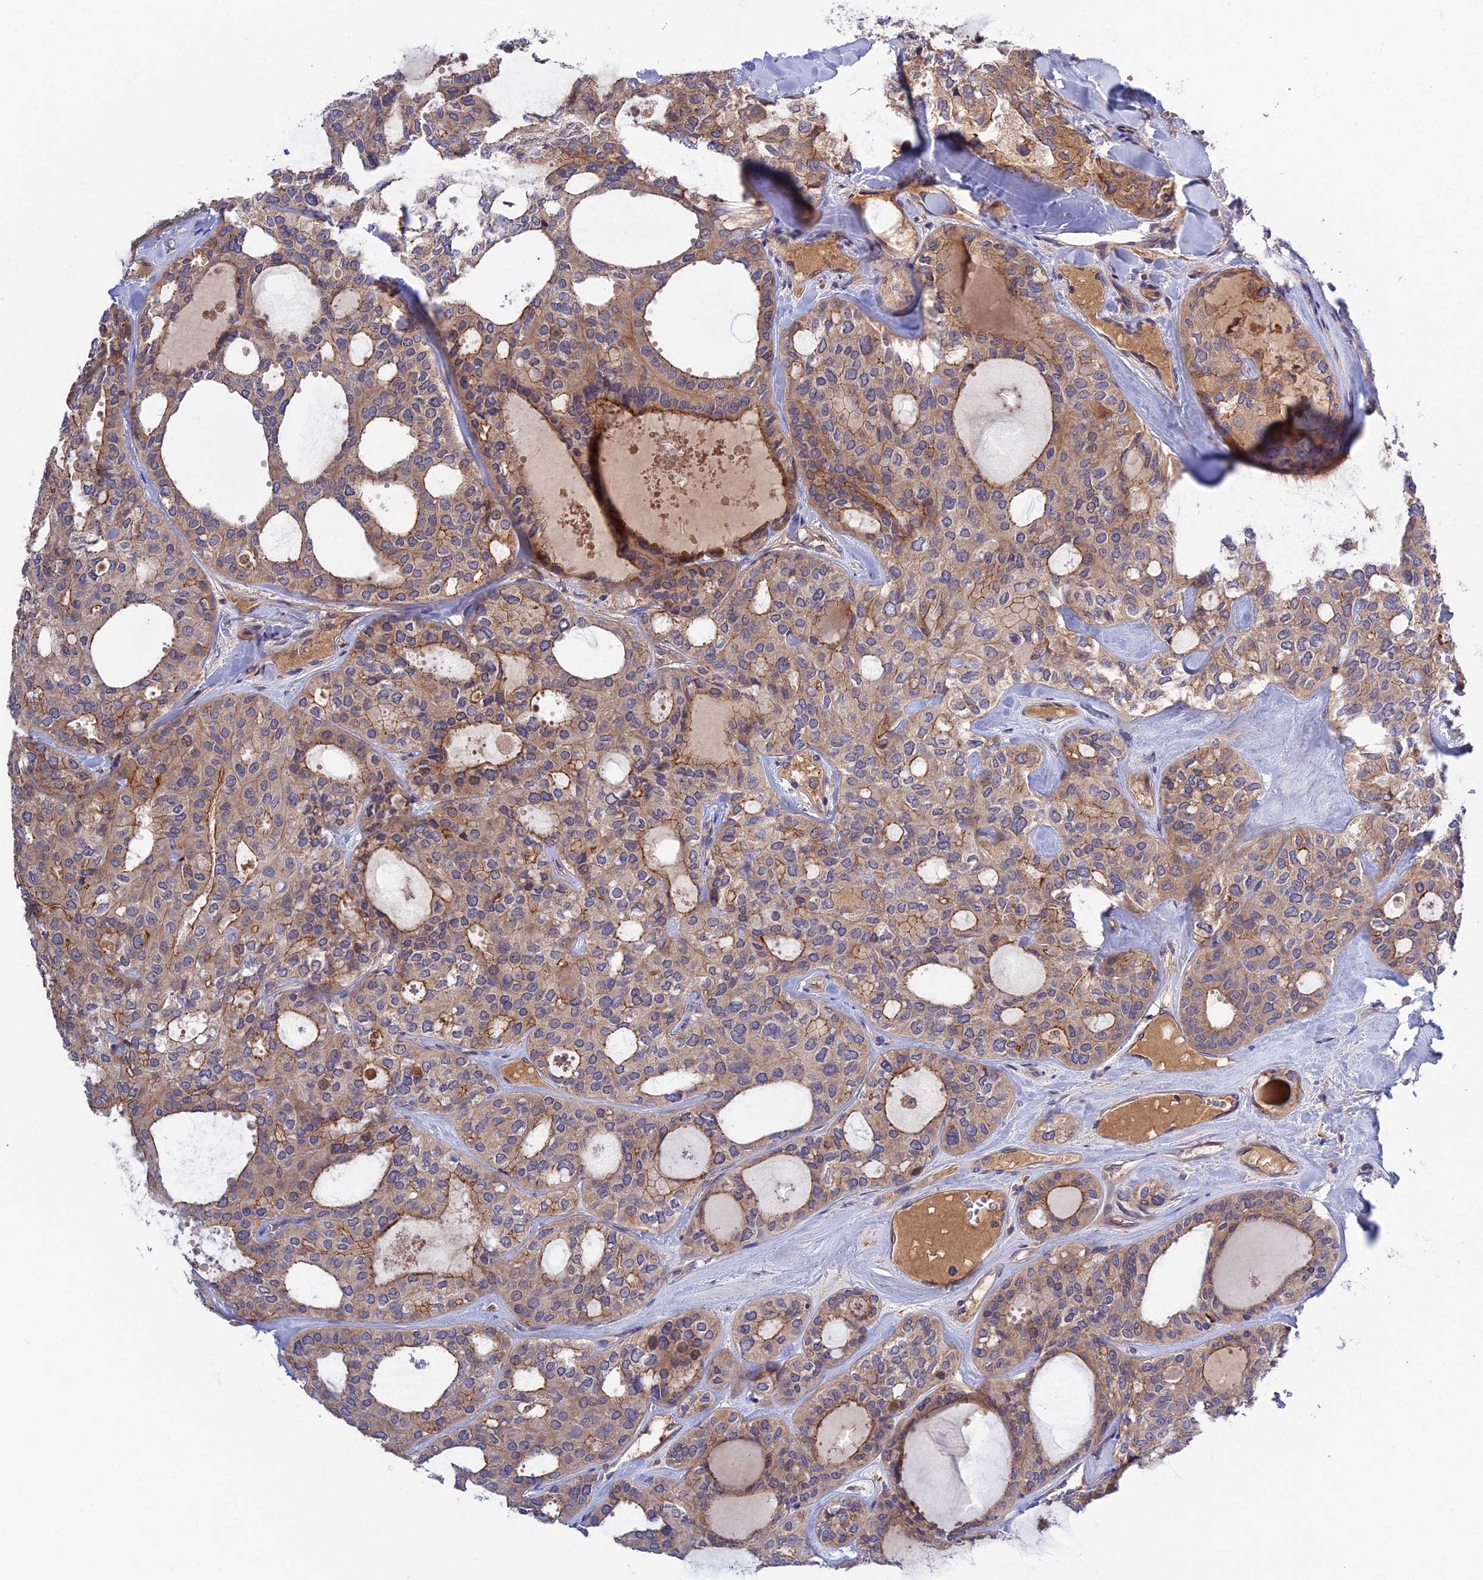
{"staining": {"intensity": "moderate", "quantity": "25%-75%", "location": "cytoplasmic/membranous"}, "tissue": "thyroid cancer", "cell_type": "Tumor cells", "image_type": "cancer", "snomed": [{"axis": "morphology", "description": "Follicular adenoma carcinoma, NOS"}, {"axis": "topography", "description": "Thyroid gland"}], "caption": "High-magnification brightfield microscopy of thyroid cancer (follicular adenoma carcinoma) stained with DAB (3,3'-diaminobenzidine) (brown) and counterstained with hematoxylin (blue). tumor cells exhibit moderate cytoplasmic/membranous positivity is identified in about25%-75% of cells.", "gene": "CRACD", "patient": {"sex": "male", "age": 75}}